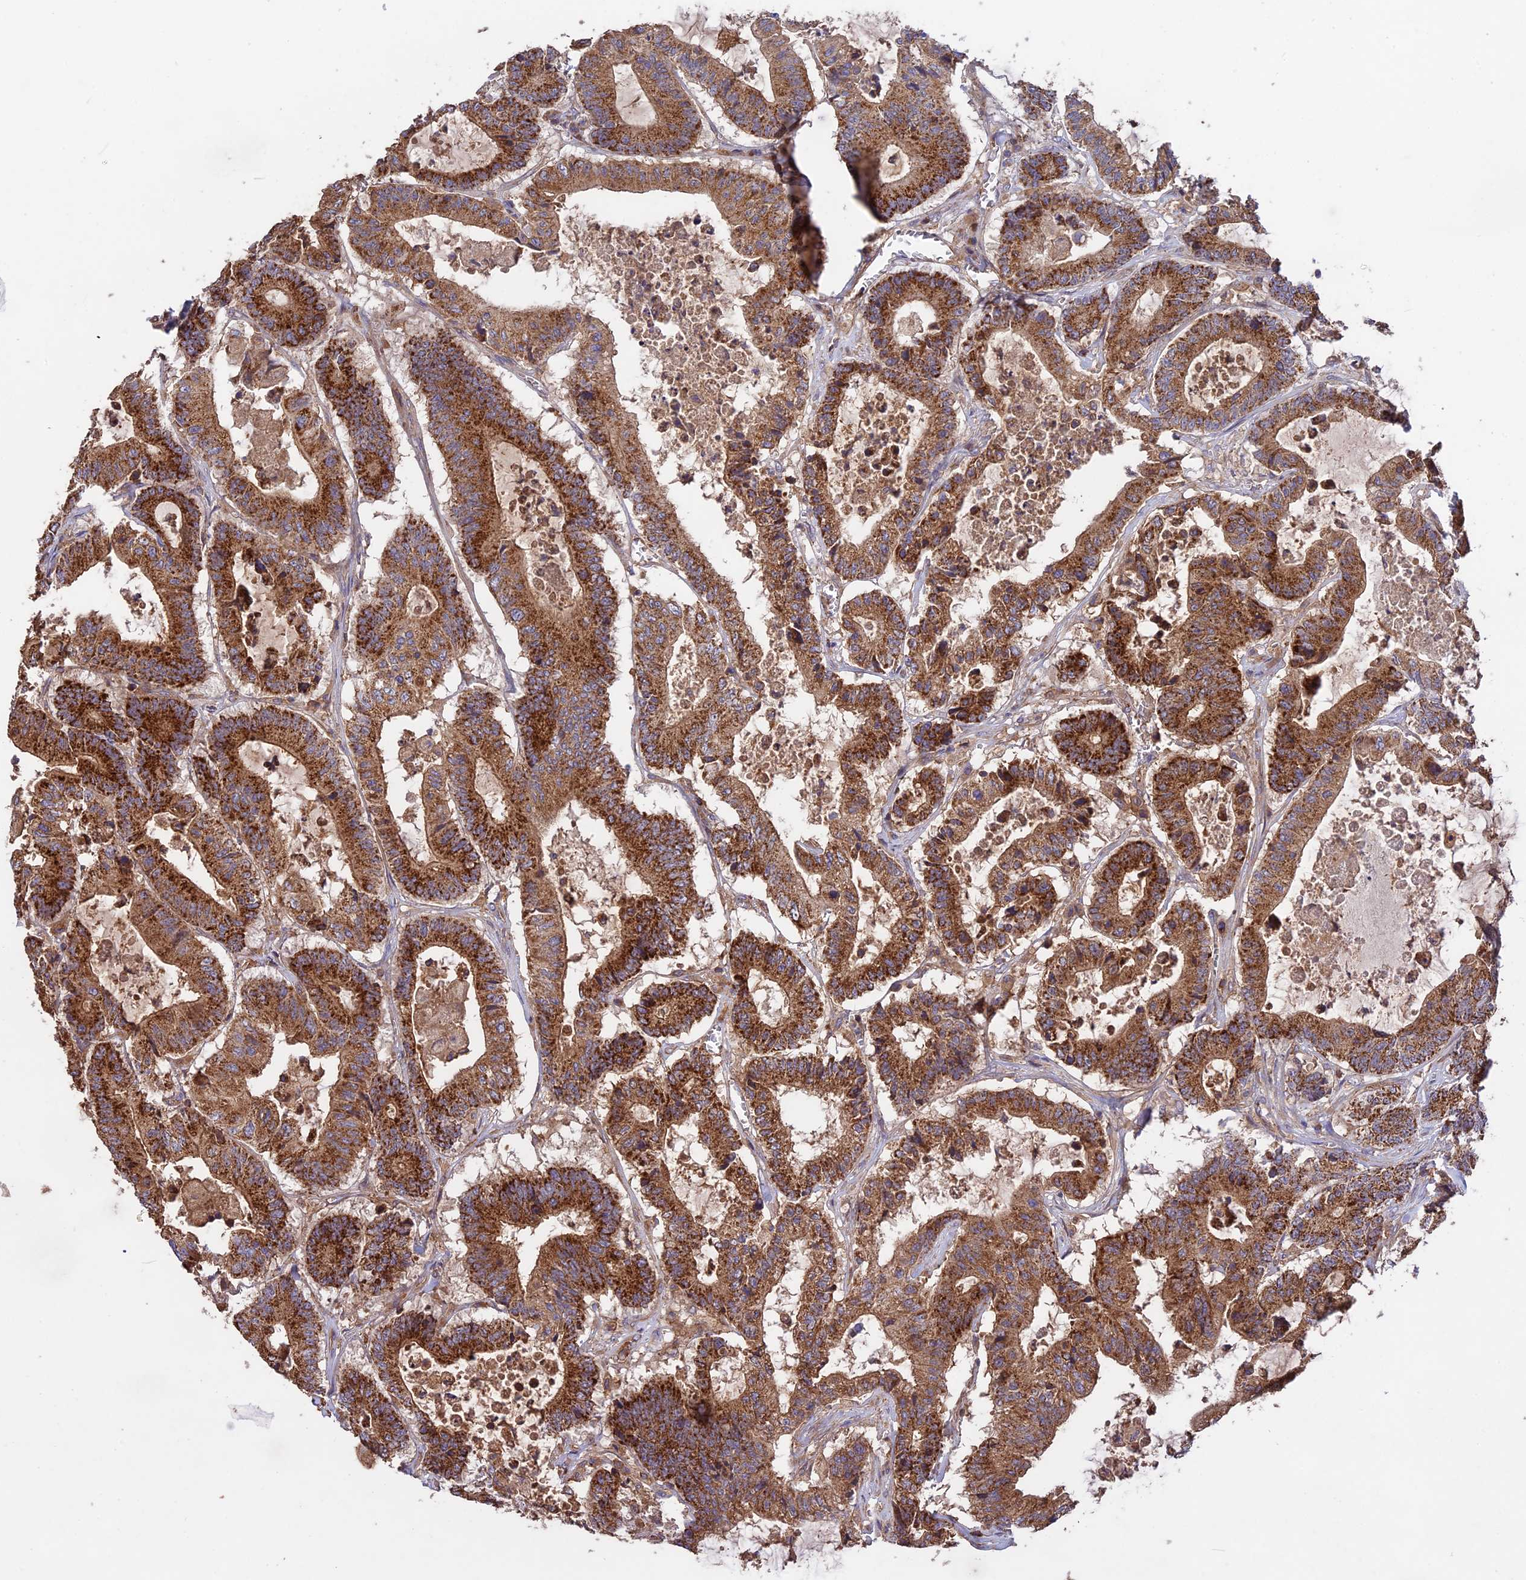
{"staining": {"intensity": "strong", "quantity": ">75%", "location": "cytoplasmic/membranous"}, "tissue": "colorectal cancer", "cell_type": "Tumor cells", "image_type": "cancer", "snomed": [{"axis": "morphology", "description": "Adenocarcinoma, NOS"}, {"axis": "topography", "description": "Colon"}], "caption": "IHC of colorectal adenocarcinoma displays high levels of strong cytoplasmic/membranous positivity in about >75% of tumor cells. The staining was performed using DAB (3,3'-diaminobenzidine), with brown indicating positive protein expression. Nuclei are stained blue with hematoxylin.", "gene": "NUDT8", "patient": {"sex": "female", "age": 84}}